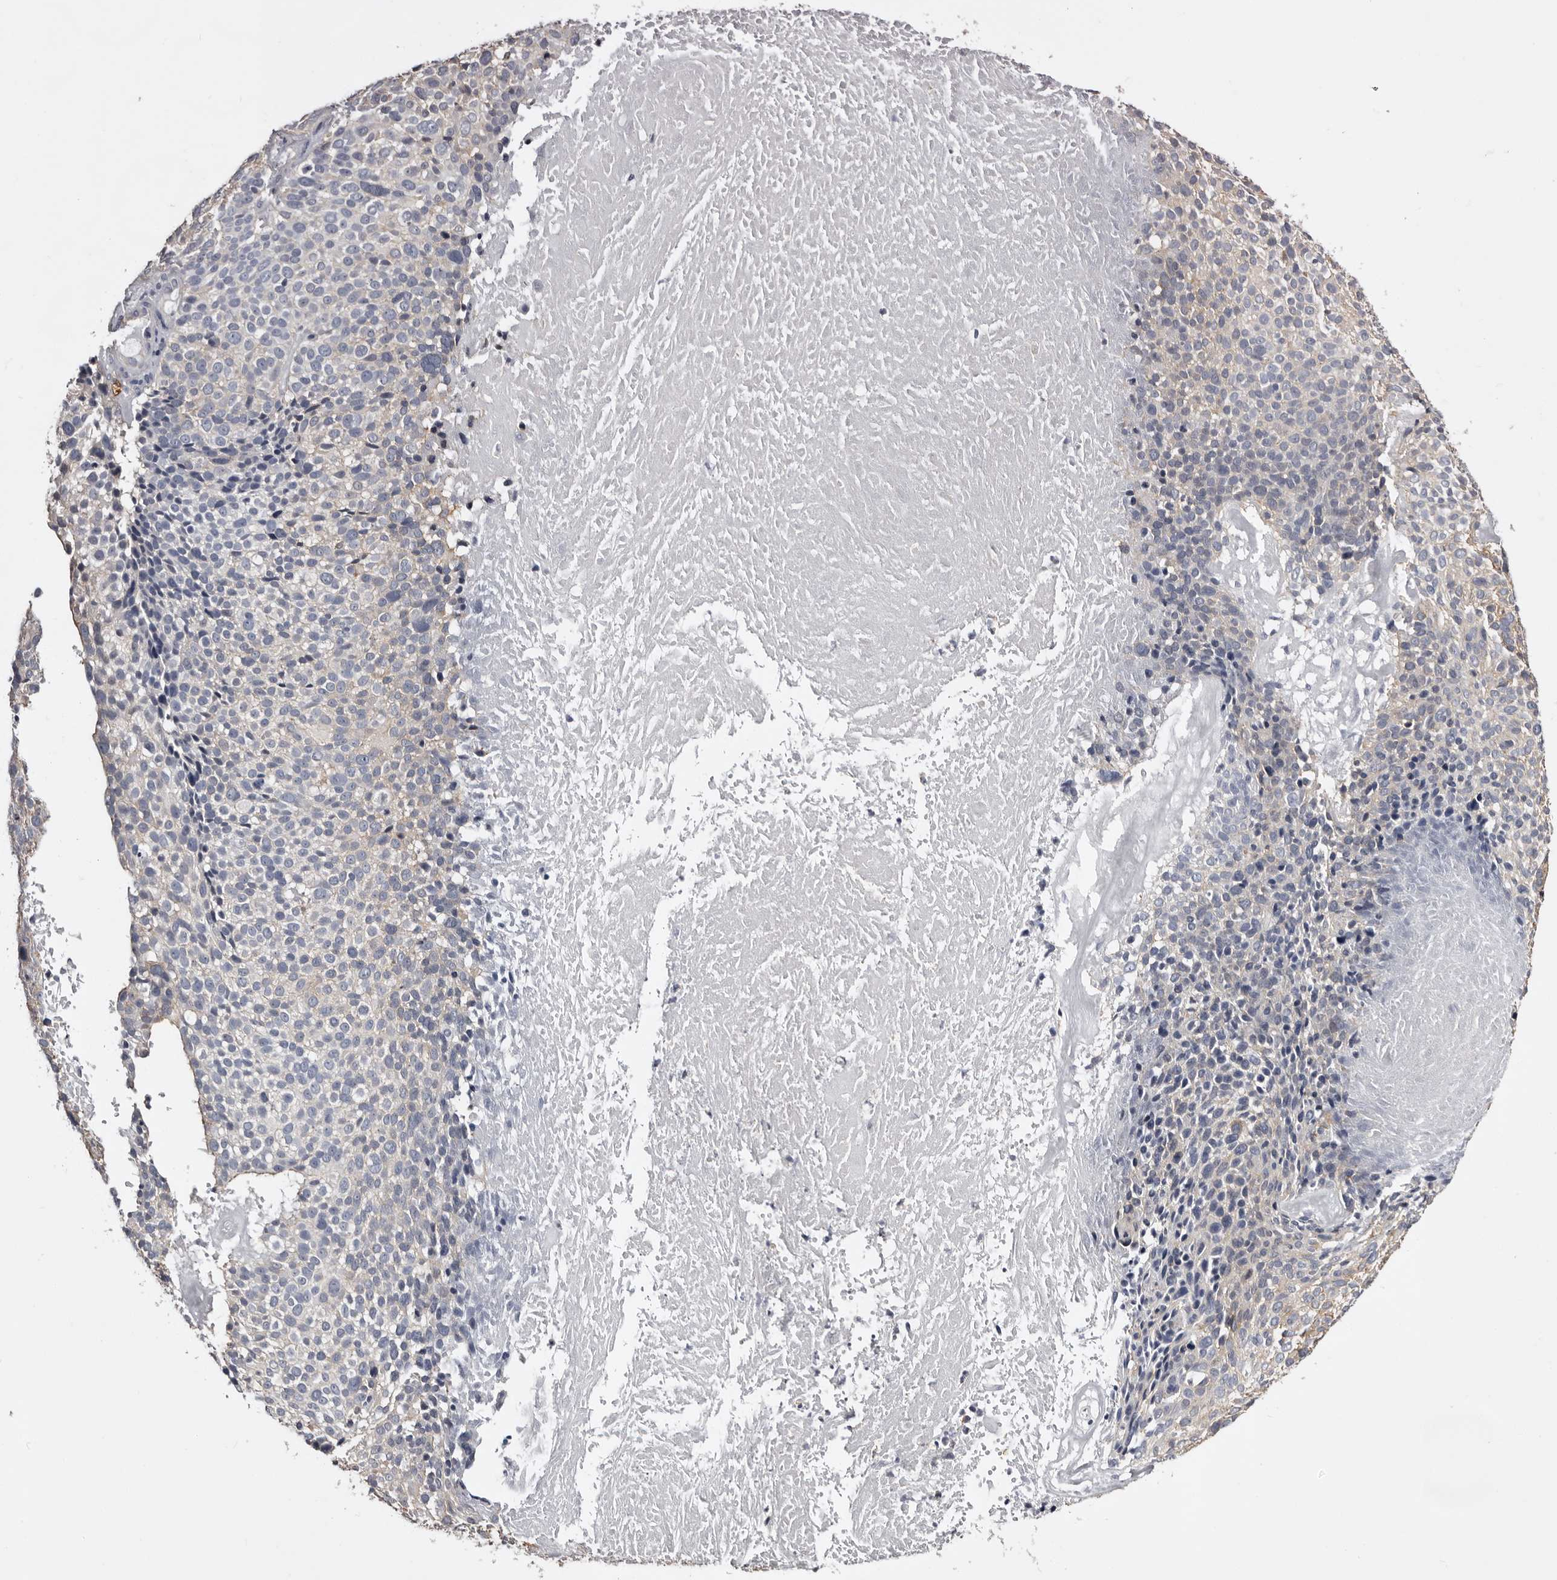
{"staining": {"intensity": "moderate", "quantity": "<25%", "location": "cytoplasmic/membranous"}, "tissue": "cervical cancer", "cell_type": "Tumor cells", "image_type": "cancer", "snomed": [{"axis": "morphology", "description": "Squamous cell carcinoma, NOS"}, {"axis": "topography", "description": "Cervix"}], "caption": "IHC (DAB (3,3'-diaminobenzidine)) staining of human cervical cancer displays moderate cytoplasmic/membranous protein staining in approximately <25% of tumor cells. Immunohistochemistry (ihc) stains the protein of interest in brown and the nuclei are stained blue.", "gene": "LAD1", "patient": {"sex": "female", "age": 74}}